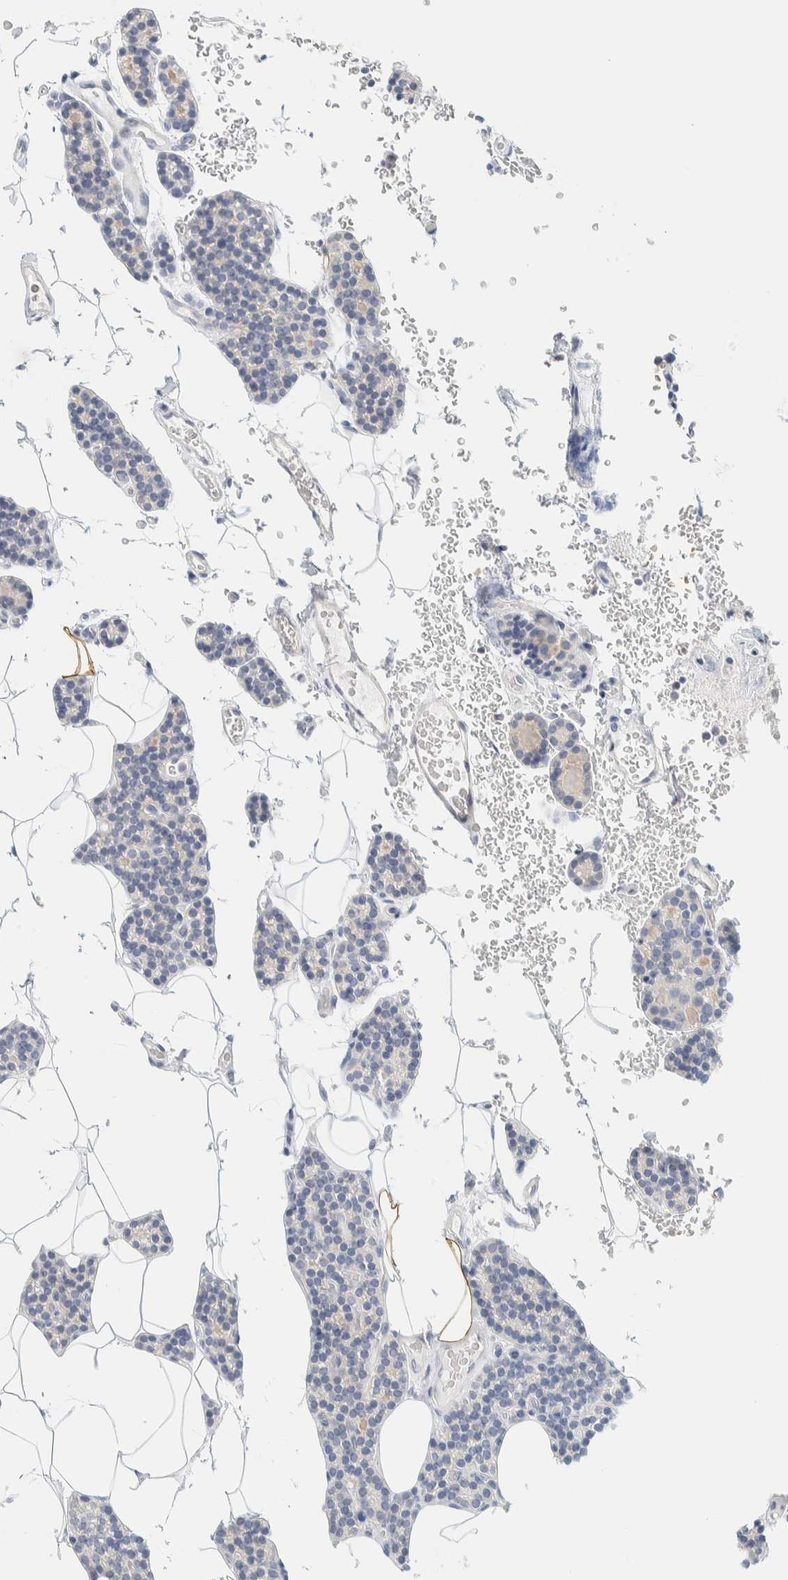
{"staining": {"intensity": "negative", "quantity": "none", "location": "none"}, "tissue": "parathyroid gland", "cell_type": "Glandular cells", "image_type": "normal", "snomed": [{"axis": "morphology", "description": "Normal tissue, NOS"}, {"axis": "topography", "description": "Parathyroid gland"}], "caption": "Protein analysis of benign parathyroid gland demonstrates no significant staining in glandular cells. (Immunohistochemistry (ihc), brightfield microscopy, high magnification).", "gene": "NDE1", "patient": {"sex": "male", "age": 52}}